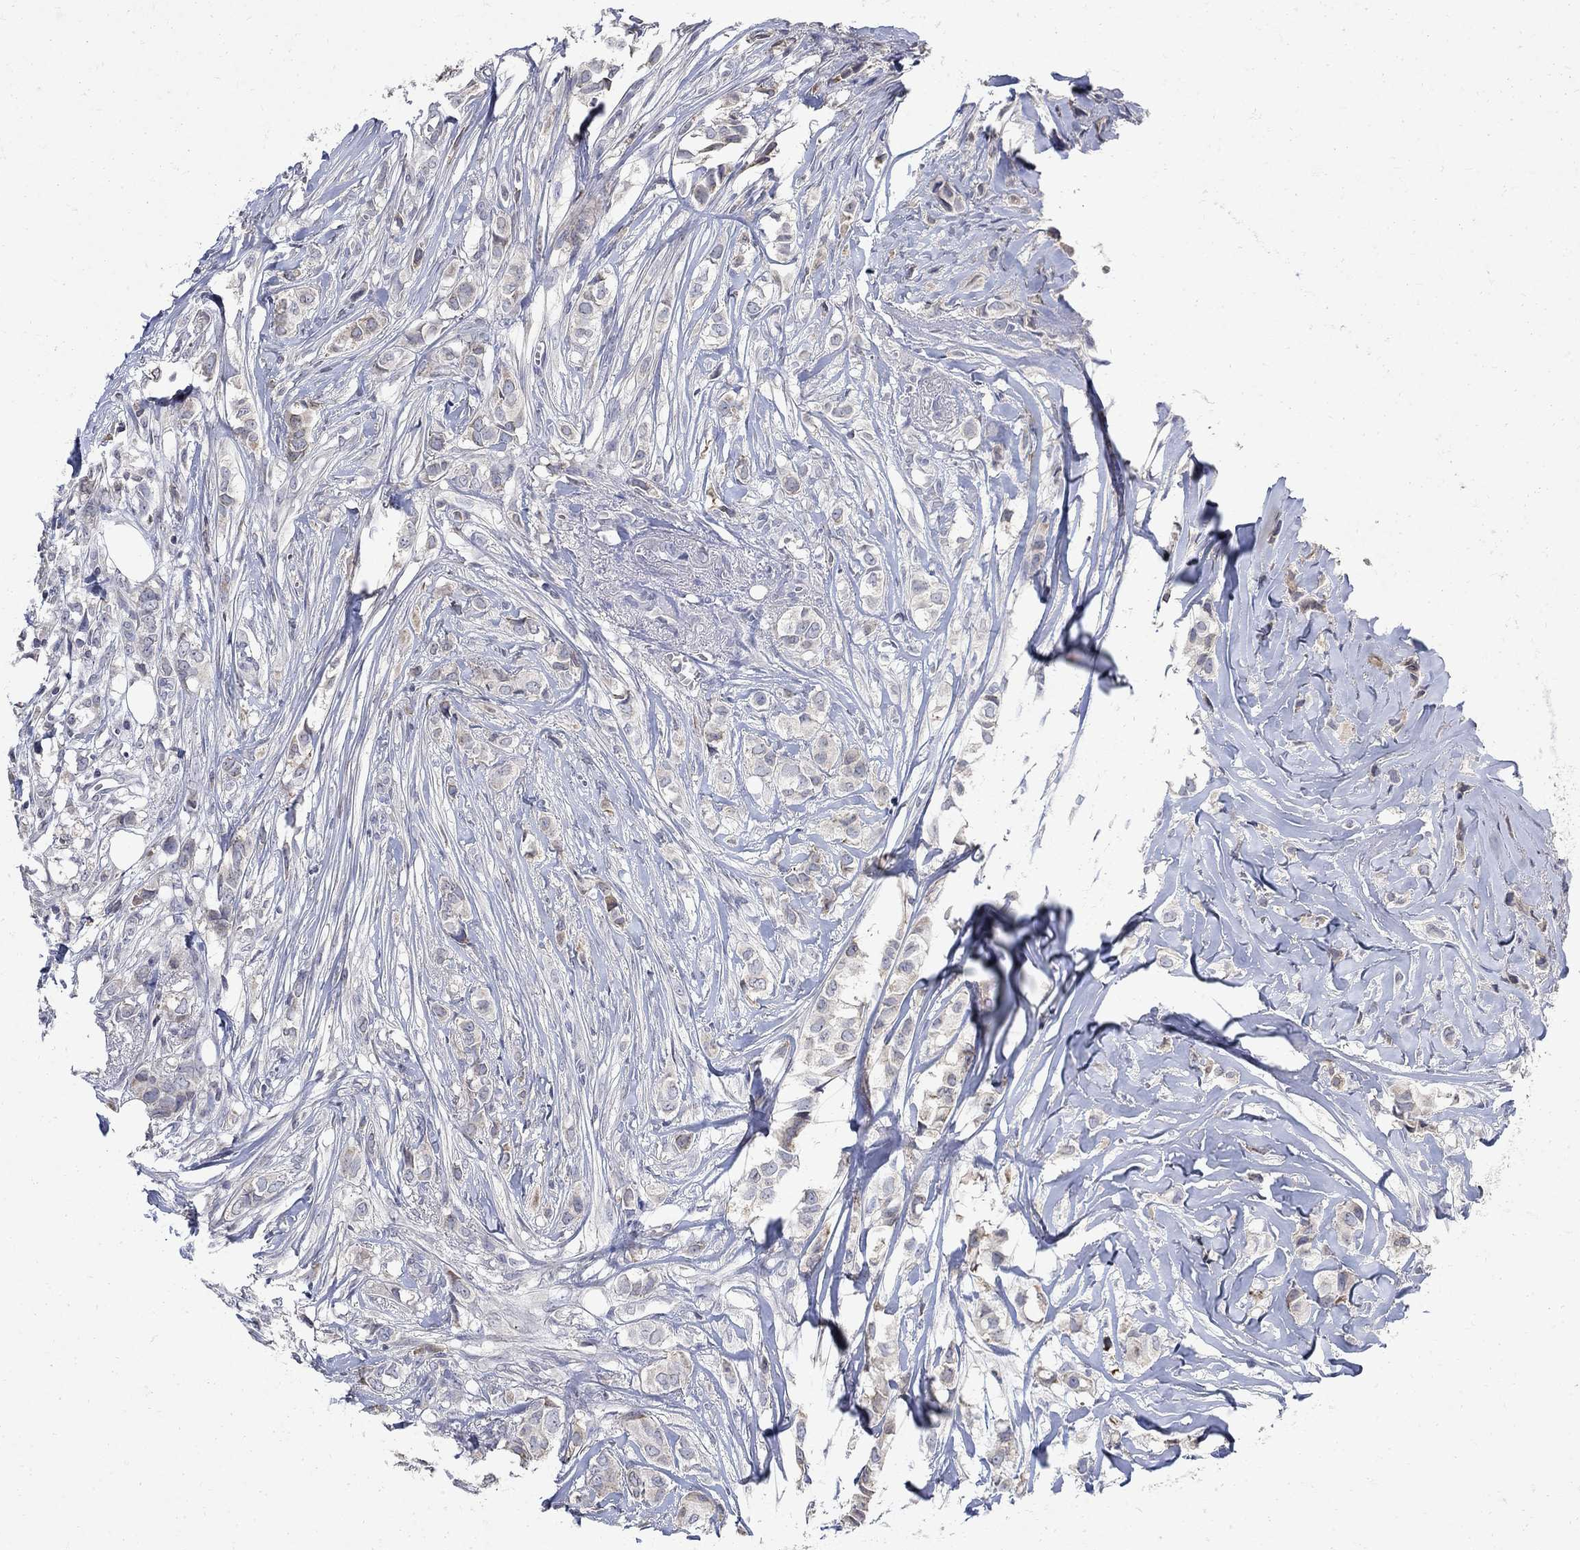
{"staining": {"intensity": "negative", "quantity": "none", "location": "none"}, "tissue": "breast cancer", "cell_type": "Tumor cells", "image_type": "cancer", "snomed": [{"axis": "morphology", "description": "Duct carcinoma"}, {"axis": "topography", "description": "Breast"}], "caption": "Tumor cells are negative for brown protein staining in breast infiltrating ductal carcinoma.", "gene": "TMEM169", "patient": {"sex": "female", "age": 85}}